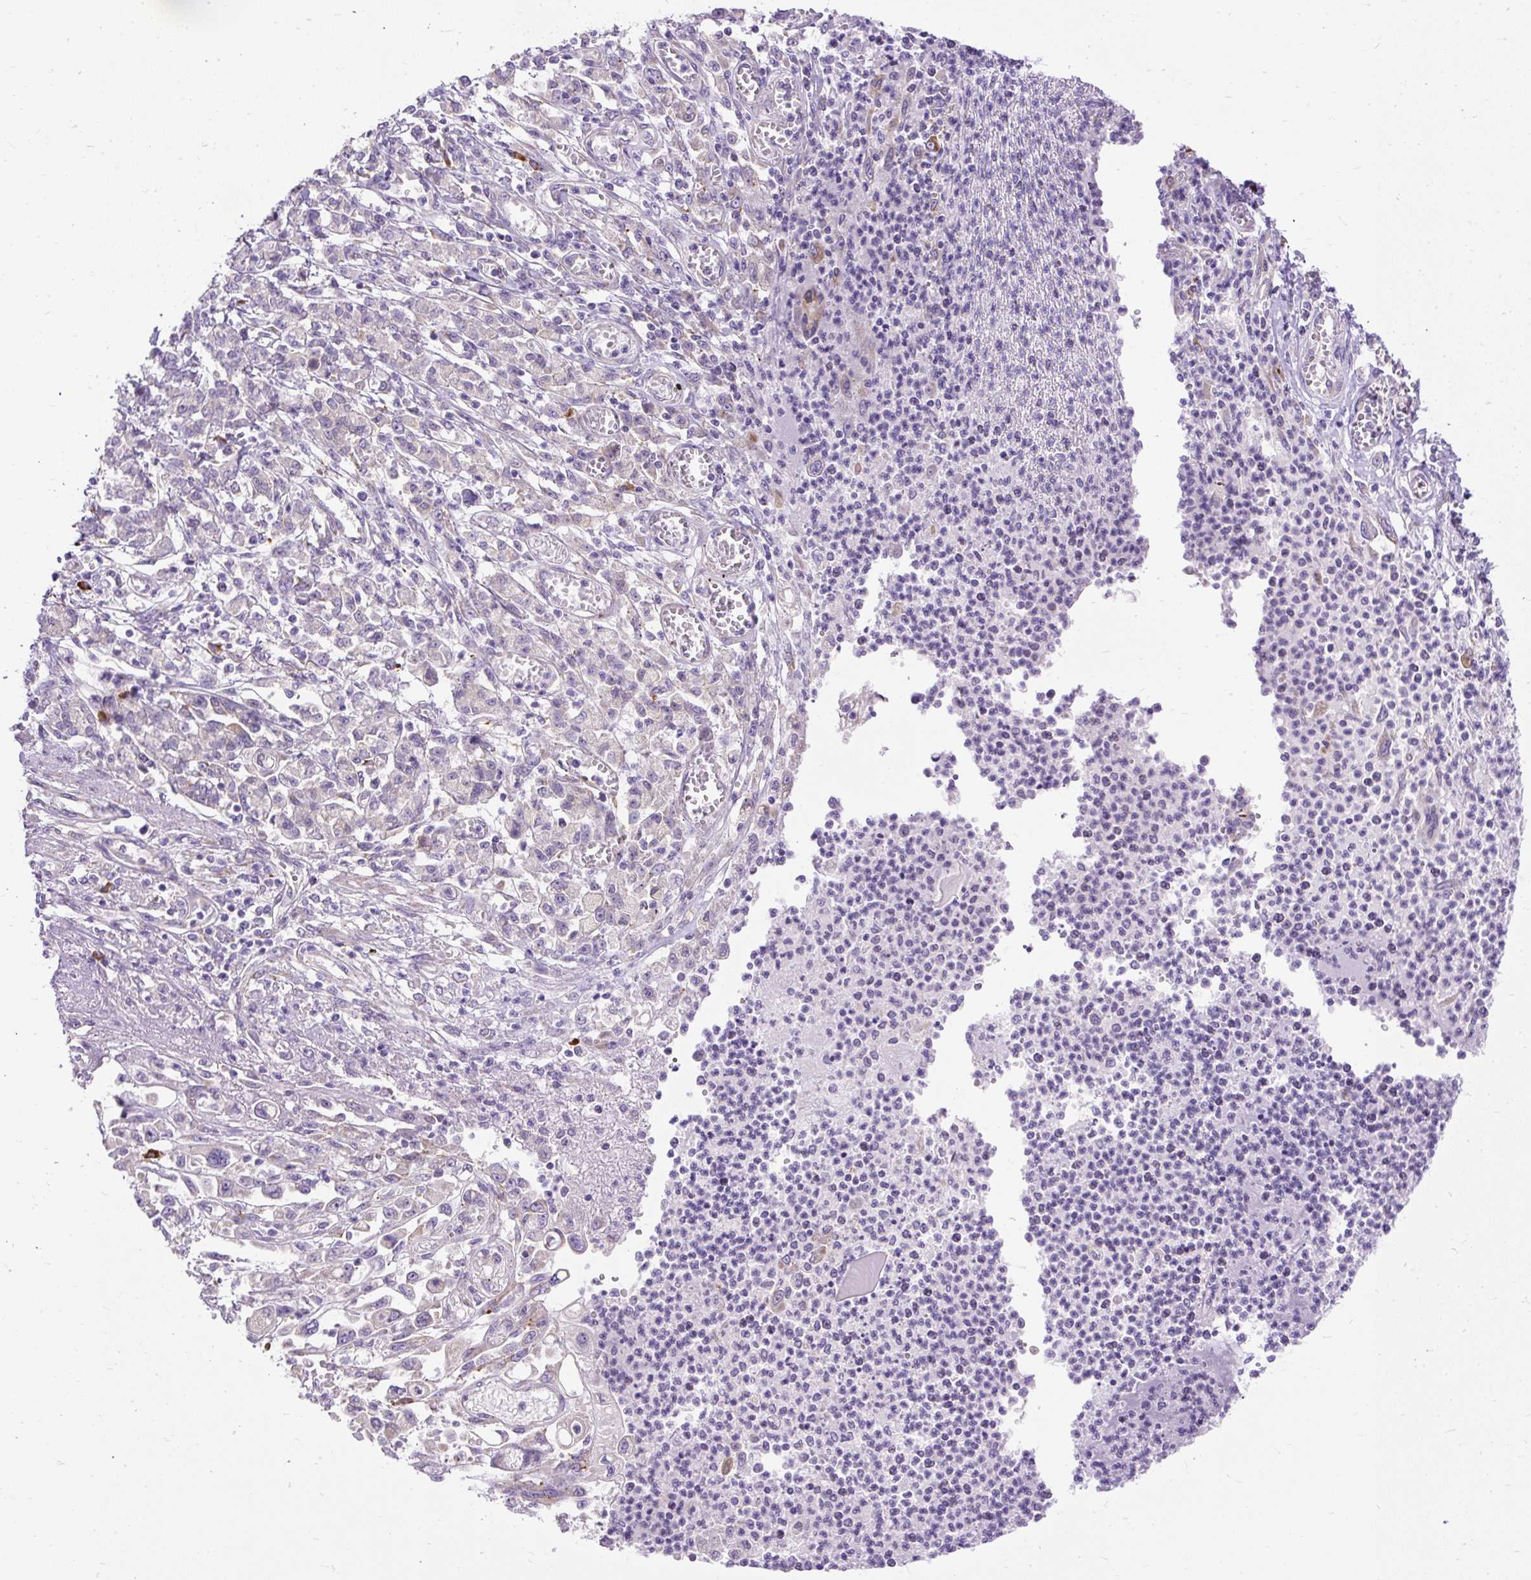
{"staining": {"intensity": "negative", "quantity": "none", "location": "none"}, "tissue": "stomach cancer", "cell_type": "Tumor cells", "image_type": "cancer", "snomed": [{"axis": "morphology", "description": "Adenocarcinoma, NOS"}, {"axis": "topography", "description": "Stomach"}], "caption": "High power microscopy micrograph of an immunohistochemistry micrograph of stomach adenocarcinoma, revealing no significant positivity in tumor cells. (IHC, brightfield microscopy, high magnification).", "gene": "SYBU", "patient": {"sex": "female", "age": 76}}